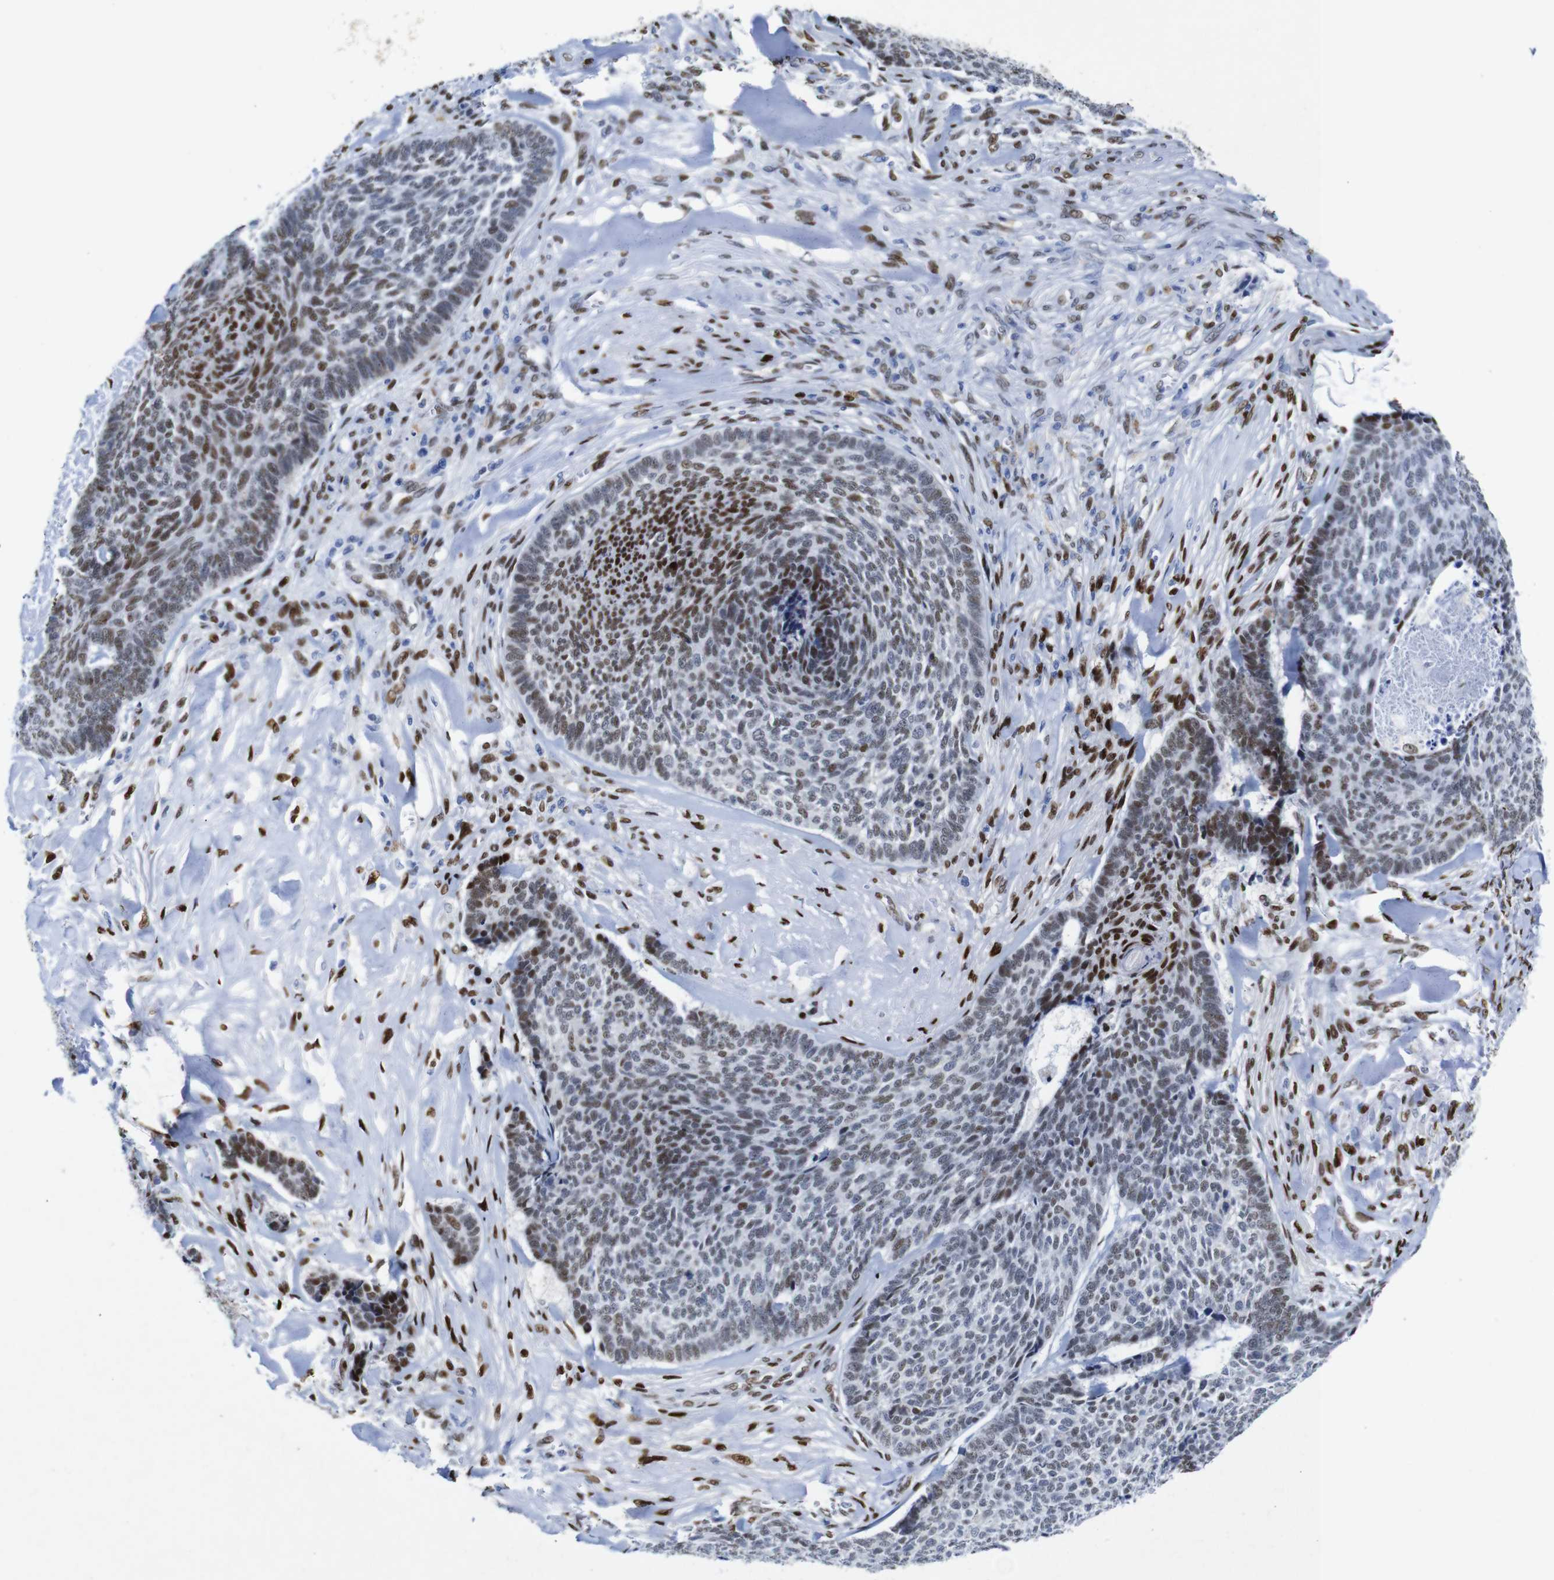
{"staining": {"intensity": "moderate", "quantity": "25%-75%", "location": "nuclear"}, "tissue": "skin cancer", "cell_type": "Tumor cells", "image_type": "cancer", "snomed": [{"axis": "morphology", "description": "Basal cell carcinoma"}, {"axis": "topography", "description": "Skin"}], "caption": "The immunohistochemical stain shows moderate nuclear expression in tumor cells of skin cancer tissue.", "gene": "FOSL2", "patient": {"sex": "male", "age": 84}}